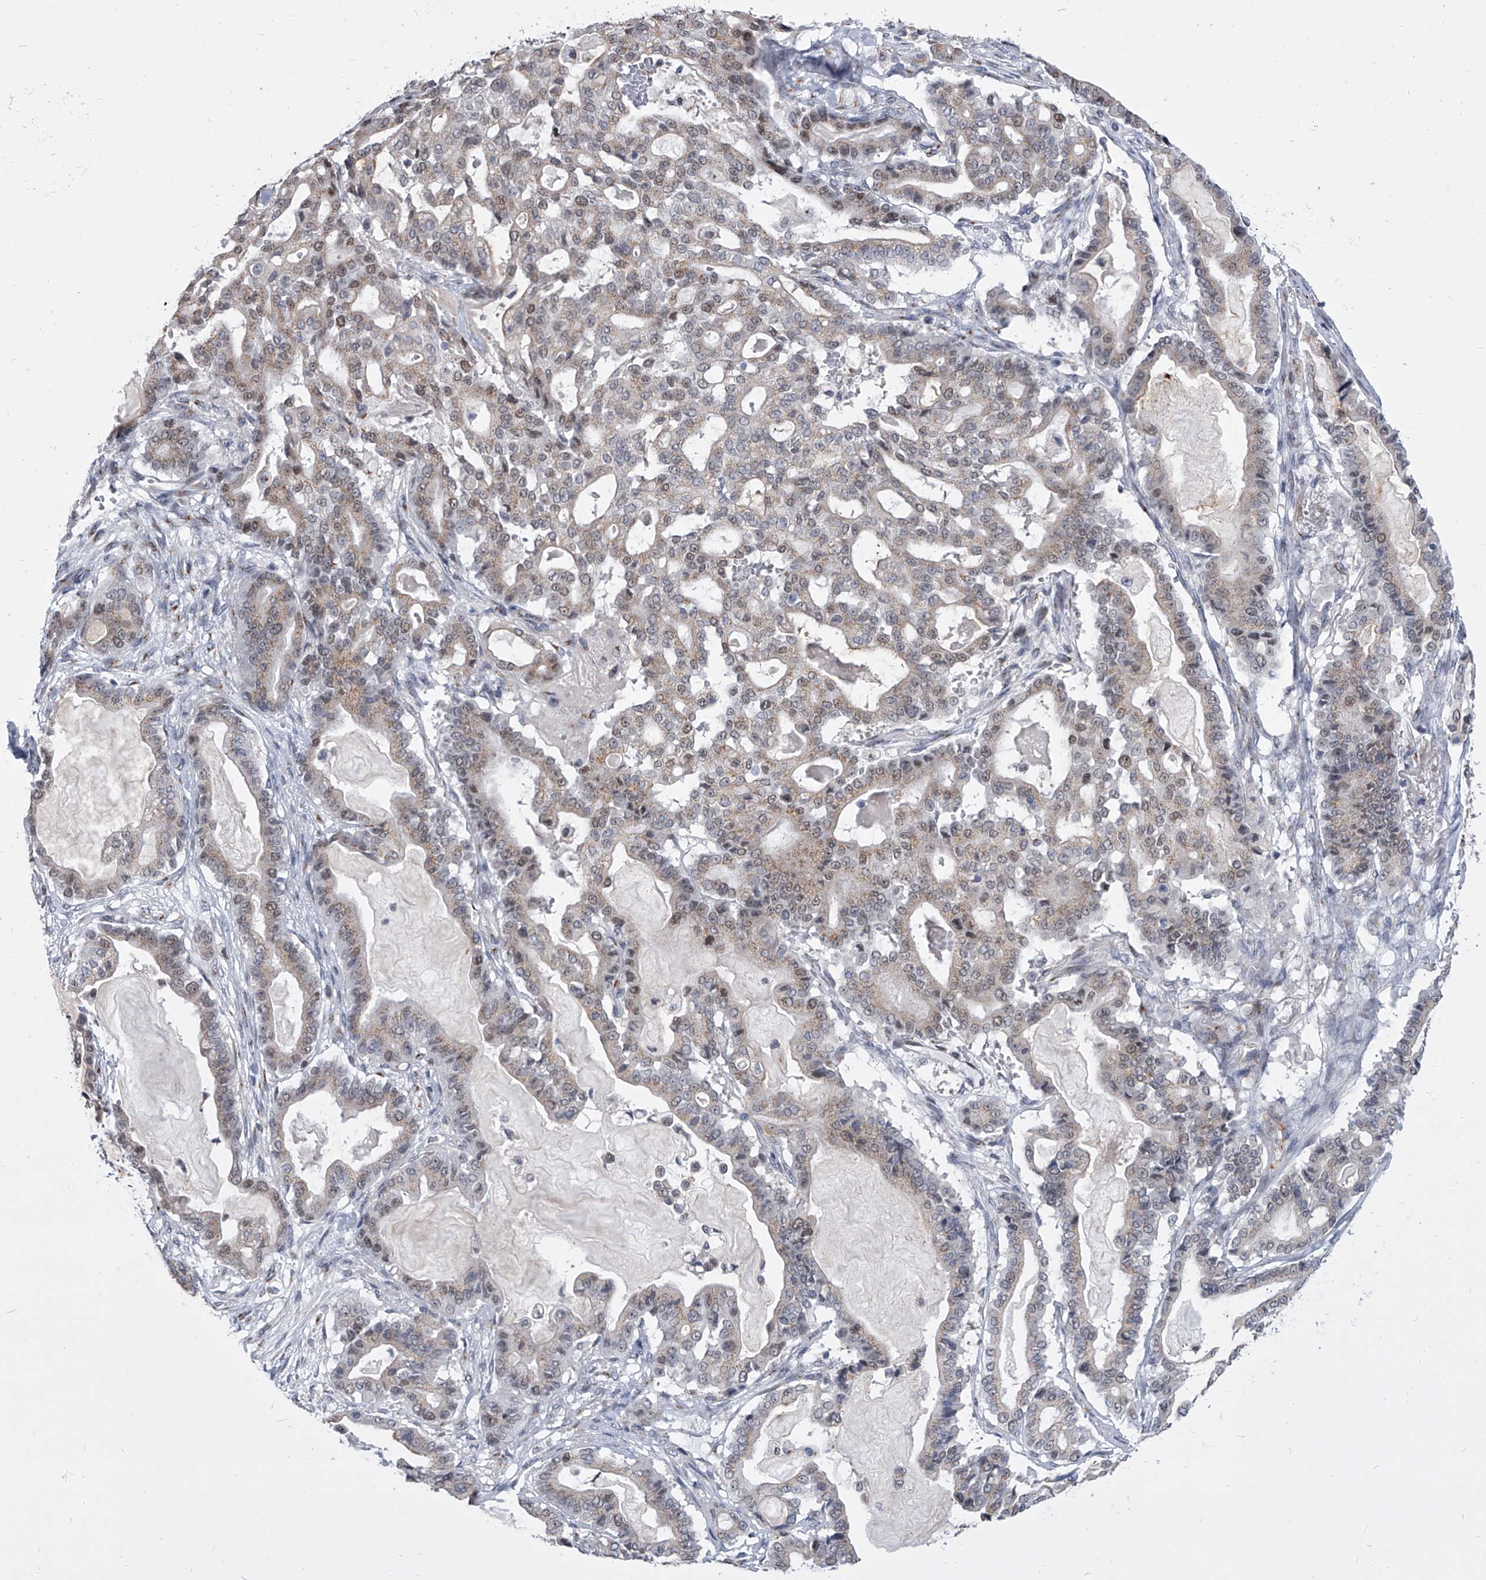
{"staining": {"intensity": "weak", "quantity": "25%-75%", "location": "cytoplasmic/membranous,nuclear"}, "tissue": "pancreatic cancer", "cell_type": "Tumor cells", "image_type": "cancer", "snomed": [{"axis": "morphology", "description": "Adenocarcinoma, NOS"}, {"axis": "topography", "description": "Pancreas"}], "caption": "Protein staining of pancreatic adenocarcinoma tissue displays weak cytoplasmic/membranous and nuclear expression in about 25%-75% of tumor cells.", "gene": "EVA1C", "patient": {"sex": "male", "age": 63}}